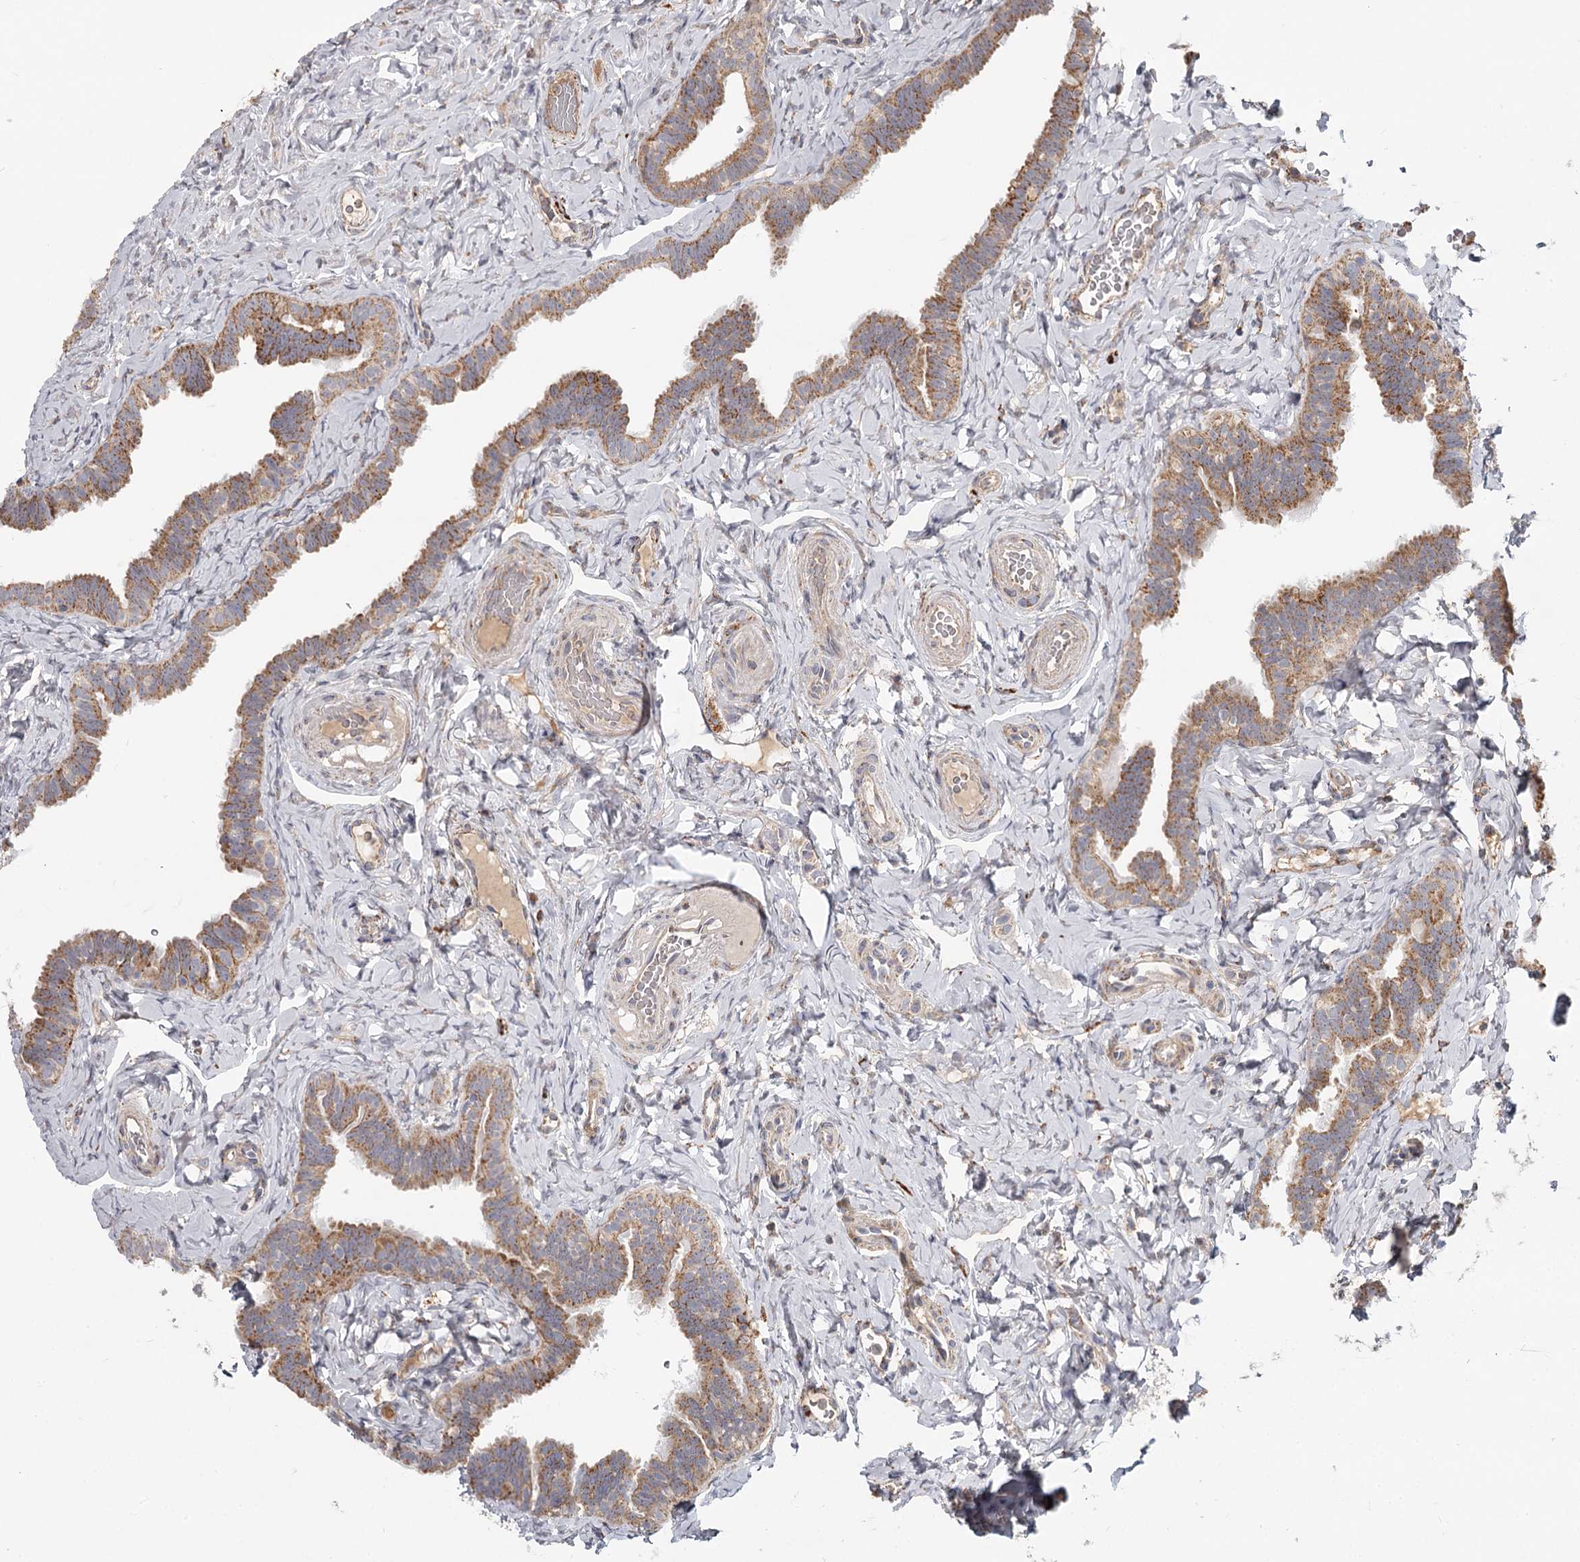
{"staining": {"intensity": "moderate", "quantity": ">75%", "location": "cytoplasmic/membranous"}, "tissue": "fallopian tube", "cell_type": "Glandular cells", "image_type": "normal", "snomed": [{"axis": "morphology", "description": "Normal tissue, NOS"}, {"axis": "topography", "description": "Fallopian tube"}], "caption": "High-power microscopy captured an immunohistochemistry image of normal fallopian tube, revealing moderate cytoplasmic/membranous positivity in approximately >75% of glandular cells. (DAB = brown stain, brightfield microscopy at high magnification).", "gene": "CDC123", "patient": {"sex": "female", "age": 65}}